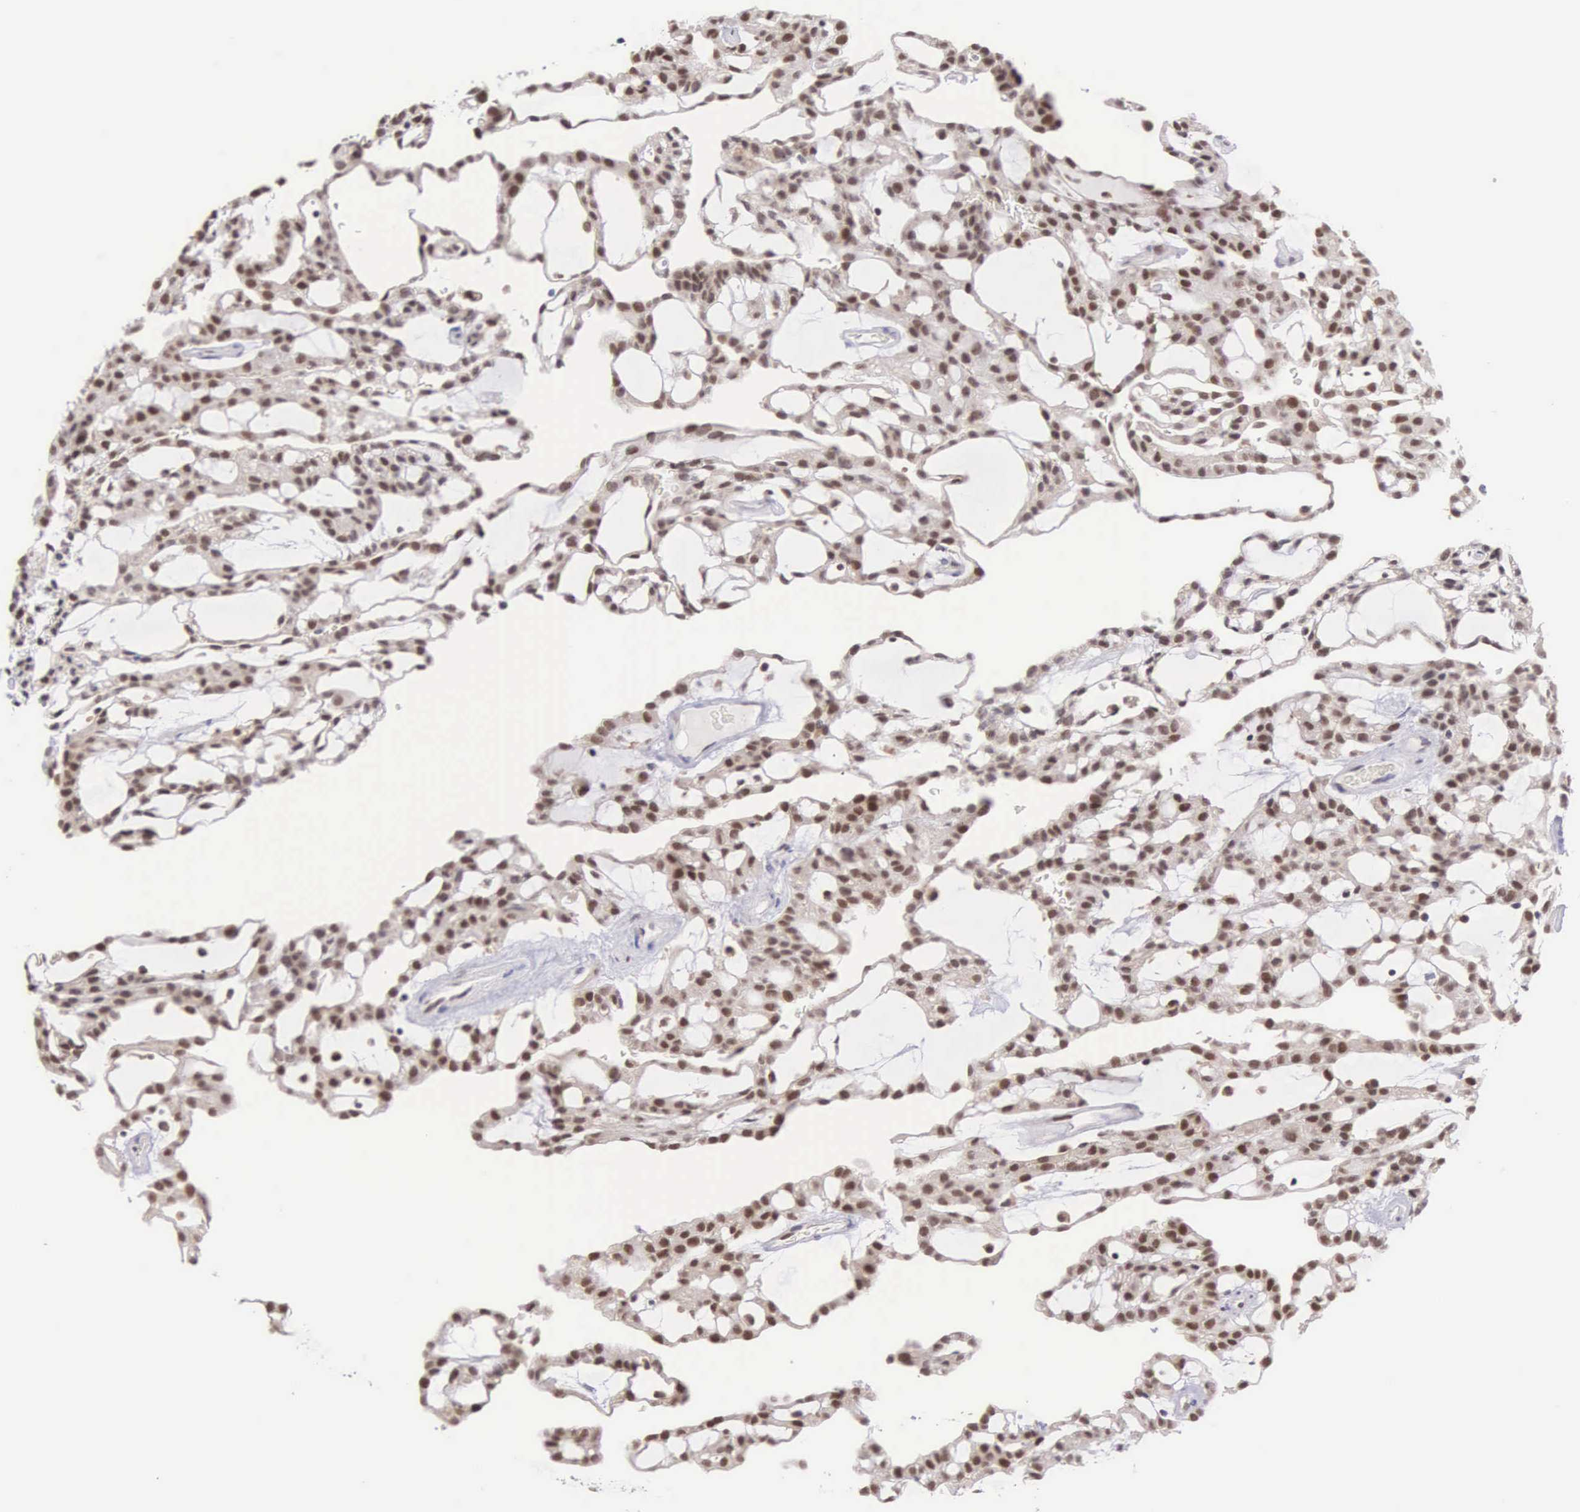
{"staining": {"intensity": "moderate", "quantity": ">75%", "location": "nuclear"}, "tissue": "renal cancer", "cell_type": "Tumor cells", "image_type": "cancer", "snomed": [{"axis": "morphology", "description": "Adenocarcinoma, NOS"}, {"axis": "topography", "description": "Kidney"}], "caption": "Immunohistochemistry (IHC) micrograph of neoplastic tissue: renal cancer (adenocarcinoma) stained using IHC exhibits medium levels of moderate protein expression localized specifically in the nuclear of tumor cells, appearing as a nuclear brown color.", "gene": "GRK3", "patient": {"sex": "male", "age": 63}}